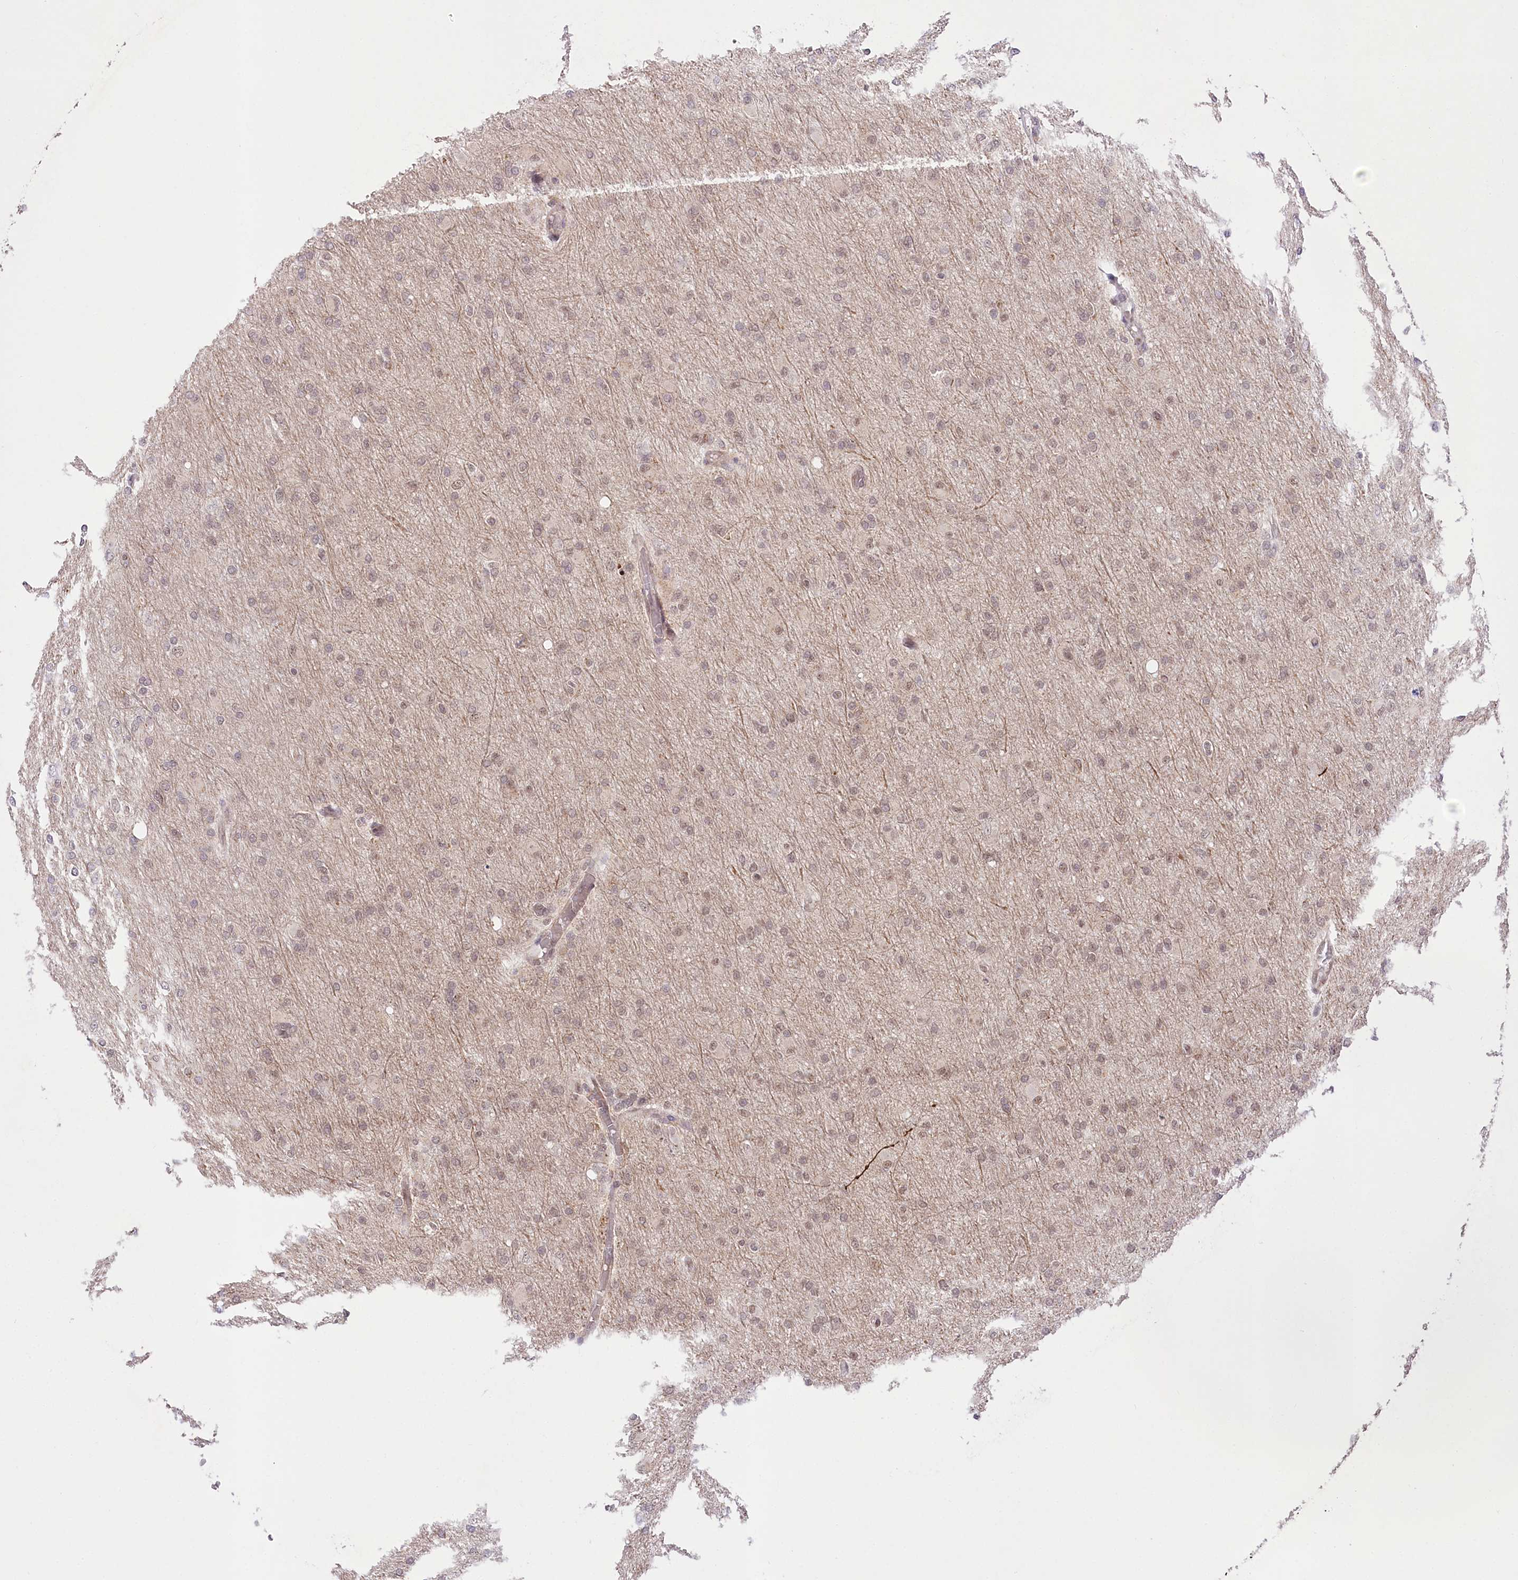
{"staining": {"intensity": "weak", "quantity": "25%-75%", "location": "nuclear"}, "tissue": "glioma", "cell_type": "Tumor cells", "image_type": "cancer", "snomed": [{"axis": "morphology", "description": "Glioma, malignant, High grade"}, {"axis": "topography", "description": "Cerebral cortex"}], "caption": "This is an image of immunohistochemistry (IHC) staining of high-grade glioma (malignant), which shows weak positivity in the nuclear of tumor cells.", "gene": "ZMAT2", "patient": {"sex": "female", "age": 36}}